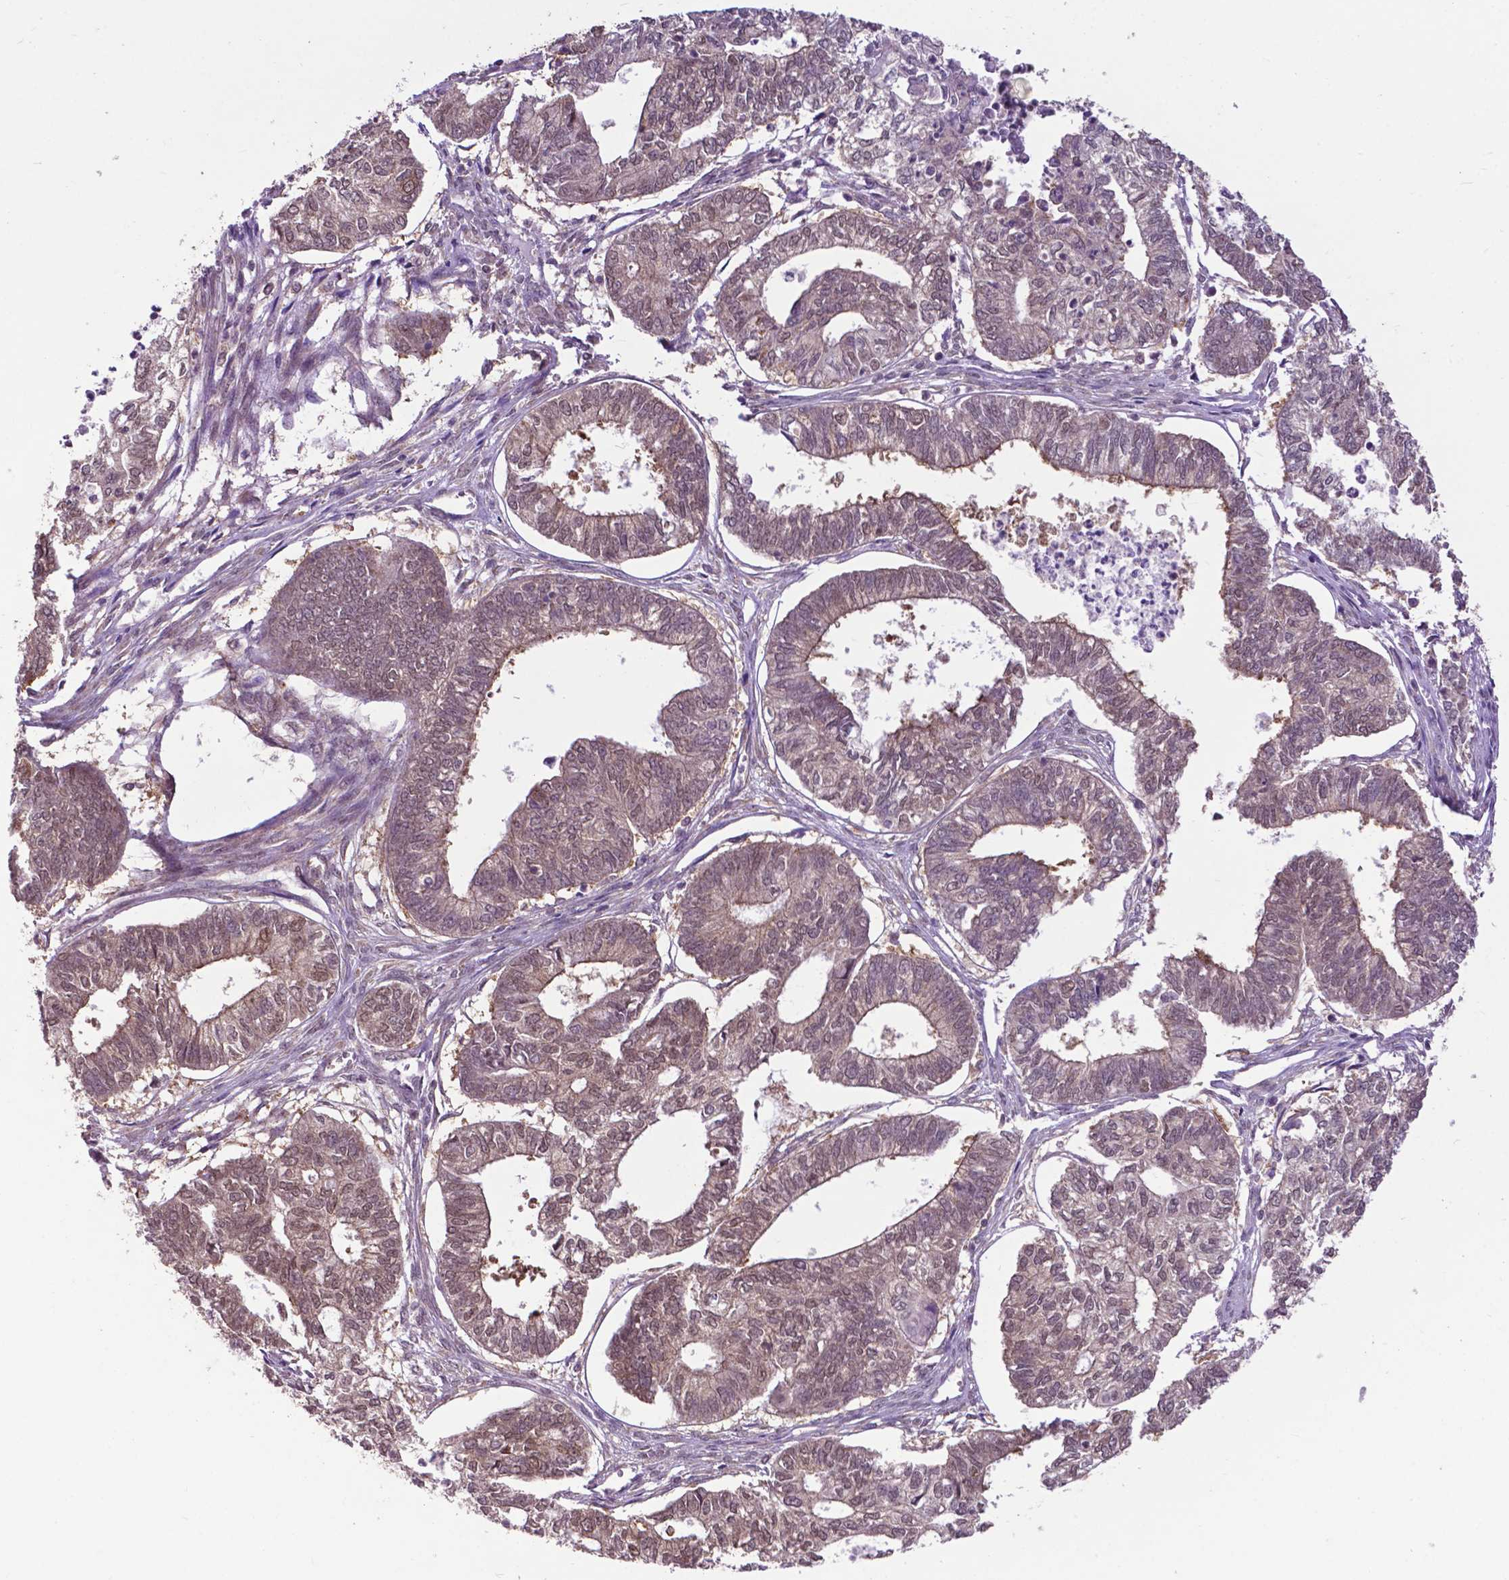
{"staining": {"intensity": "moderate", "quantity": "25%-75%", "location": "nuclear"}, "tissue": "ovarian cancer", "cell_type": "Tumor cells", "image_type": "cancer", "snomed": [{"axis": "morphology", "description": "Carcinoma, endometroid"}, {"axis": "topography", "description": "Ovary"}], "caption": "This is an image of immunohistochemistry staining of ovarian cancer (endometroid carcinoma), which shows moderate staining in the nuclear of tumor cells.", "gene": "OTUB1", "patient": {"sex": "female", "age": 64}}